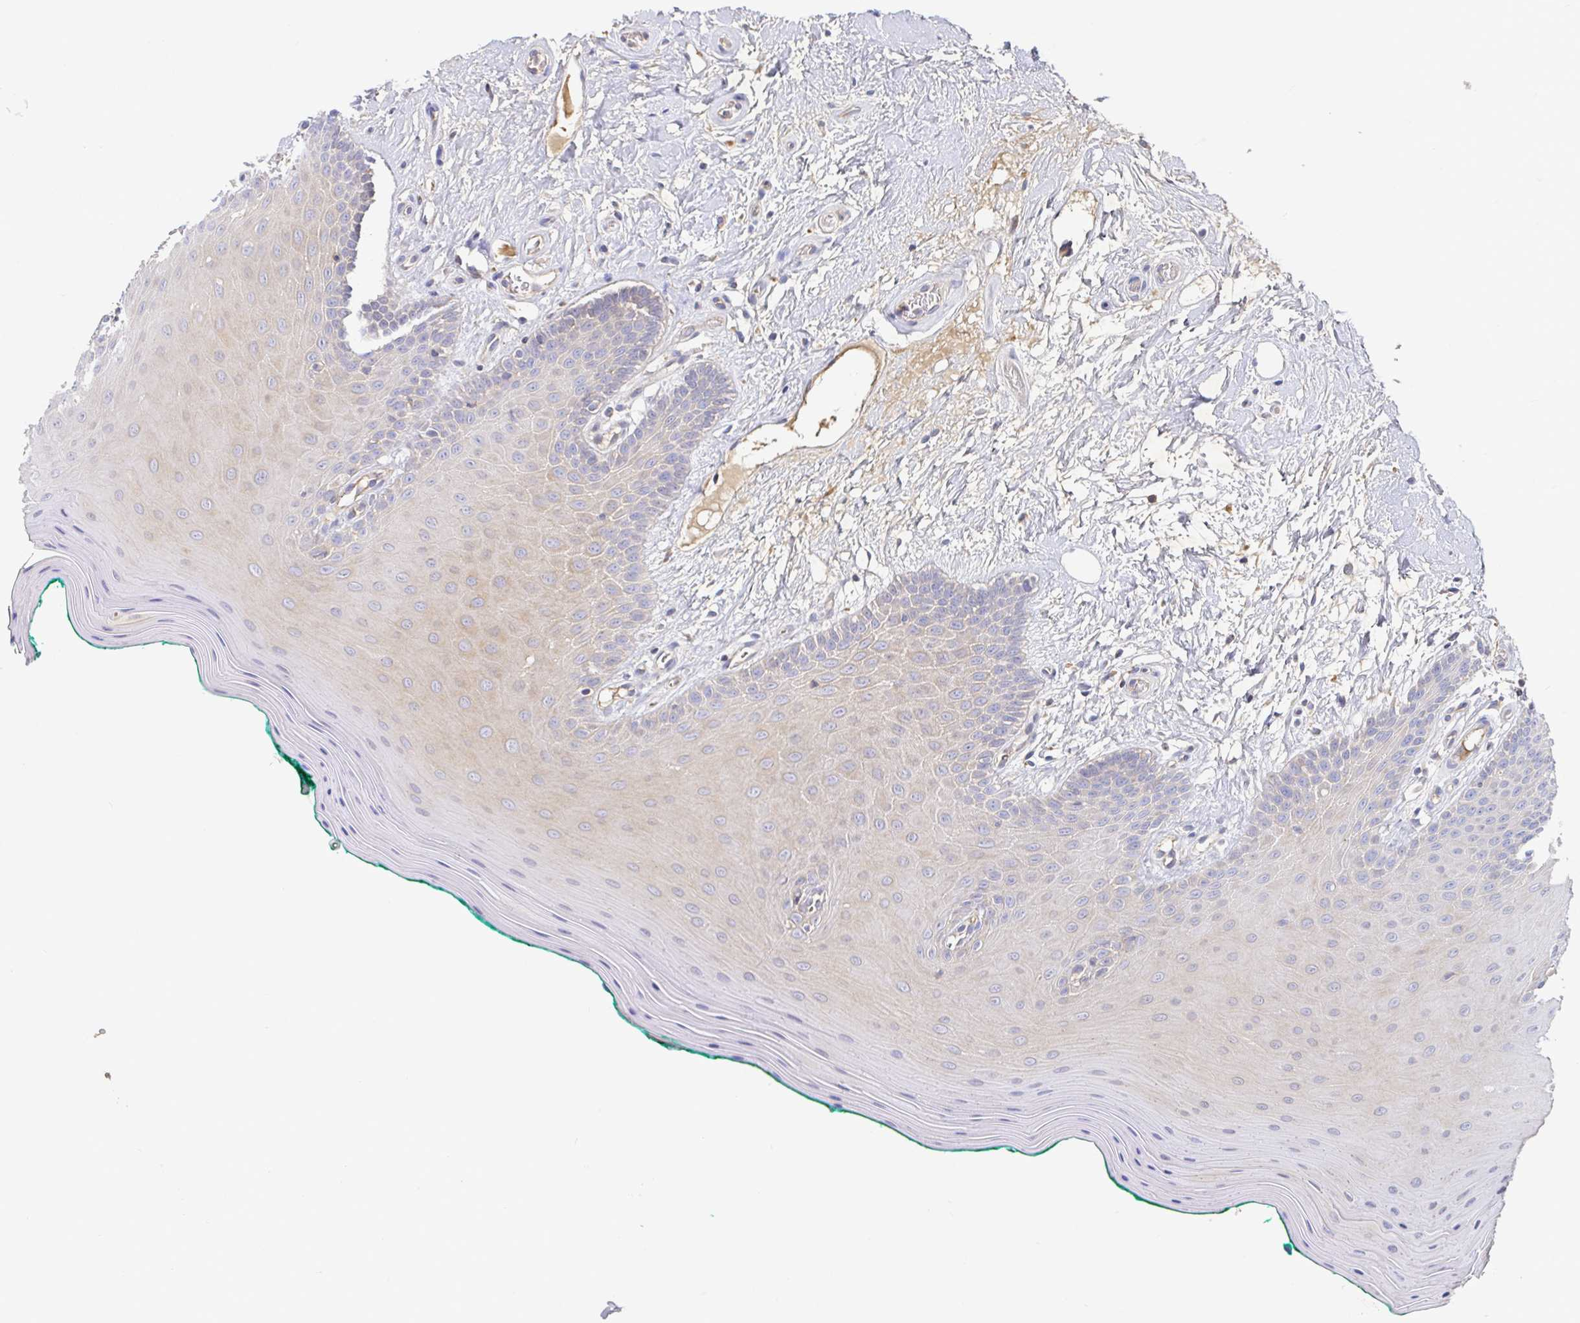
{"staining": {"intensity": "weak", "quantity": "25%-75%", "location": "cytoplasmic/membranous"}, "tissue": "oral mucosa", "cell_type": "Squamous epithelial cells", "image_type": "normal", "snomed": [{"axis": "morphology", "description": "Normal tissue, NOS"}, {"axis": "topography", "description": "Oral tissue"}], "caption": "Unremarkable oral mucosa demonstrates weak cytoplasmic/membranous positivity in approximately 25%-75% of squamous epithelial cells, visualized by immunohistochemistry.", "gene": "IRAK2", "patient": {"sex": "female", "age": 40}}